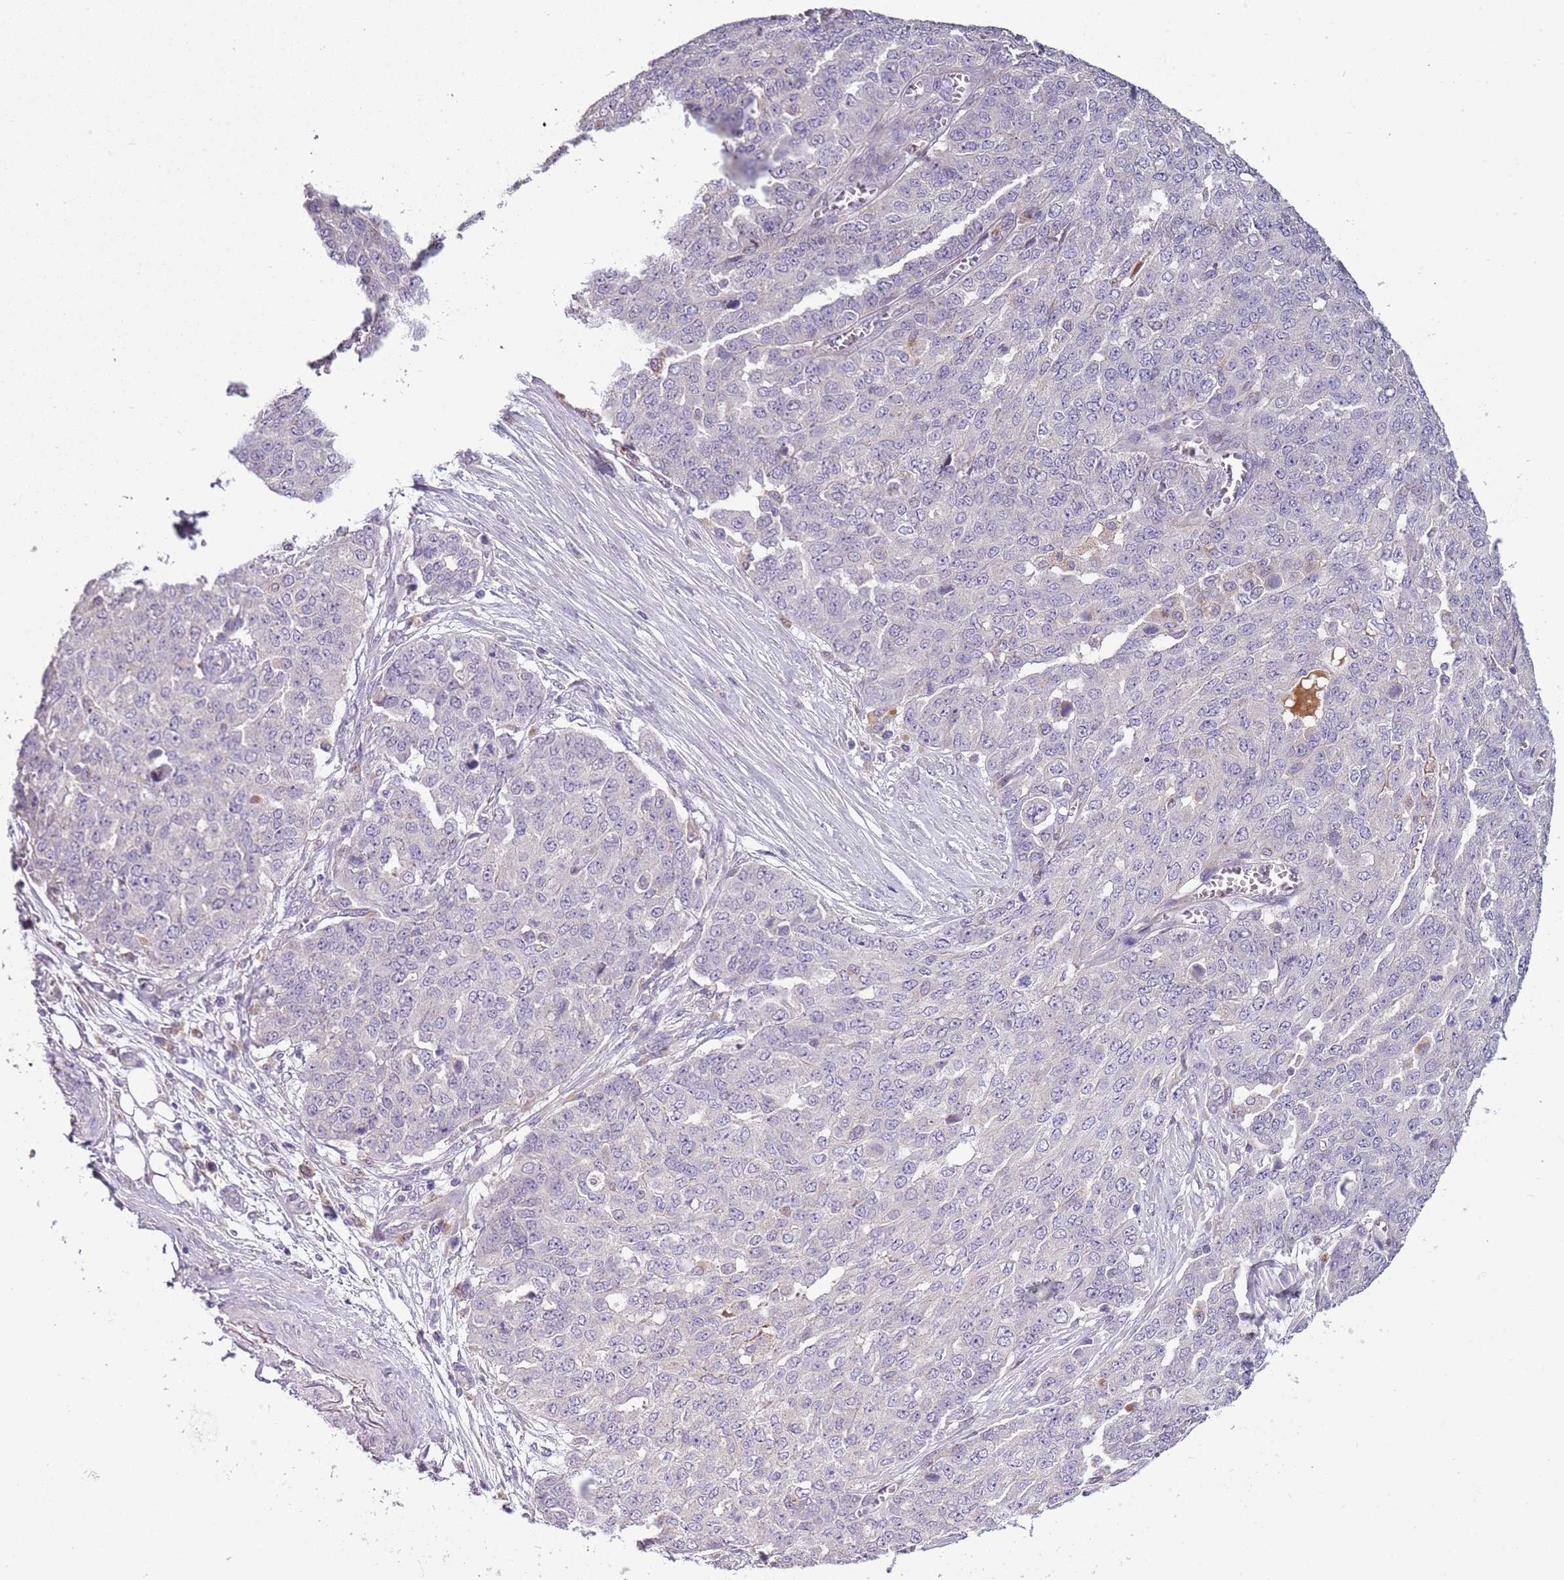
{"staining": {"intensity": "negative", "quantity": "none", "location": "none"}, "tissue": "ovarian cancer", "cell_type": "Tumor cells", "image_type": "cancer", "snomed": [{"axis": "morphology", "description": "Cystadenocarcinoma, serous, NOS"}, {"axis": "topography", "description": "Soft tissue"}, {"axis": "topography", "description": "Ovary"}], "caption": "Serous cystadenocarcinoma (ovarian) was stained to show a protein in brown. There is no significant positivity in tumor cells.", "gene": "SCAMP5", "patient": {"sex": "female", "age": 57}}